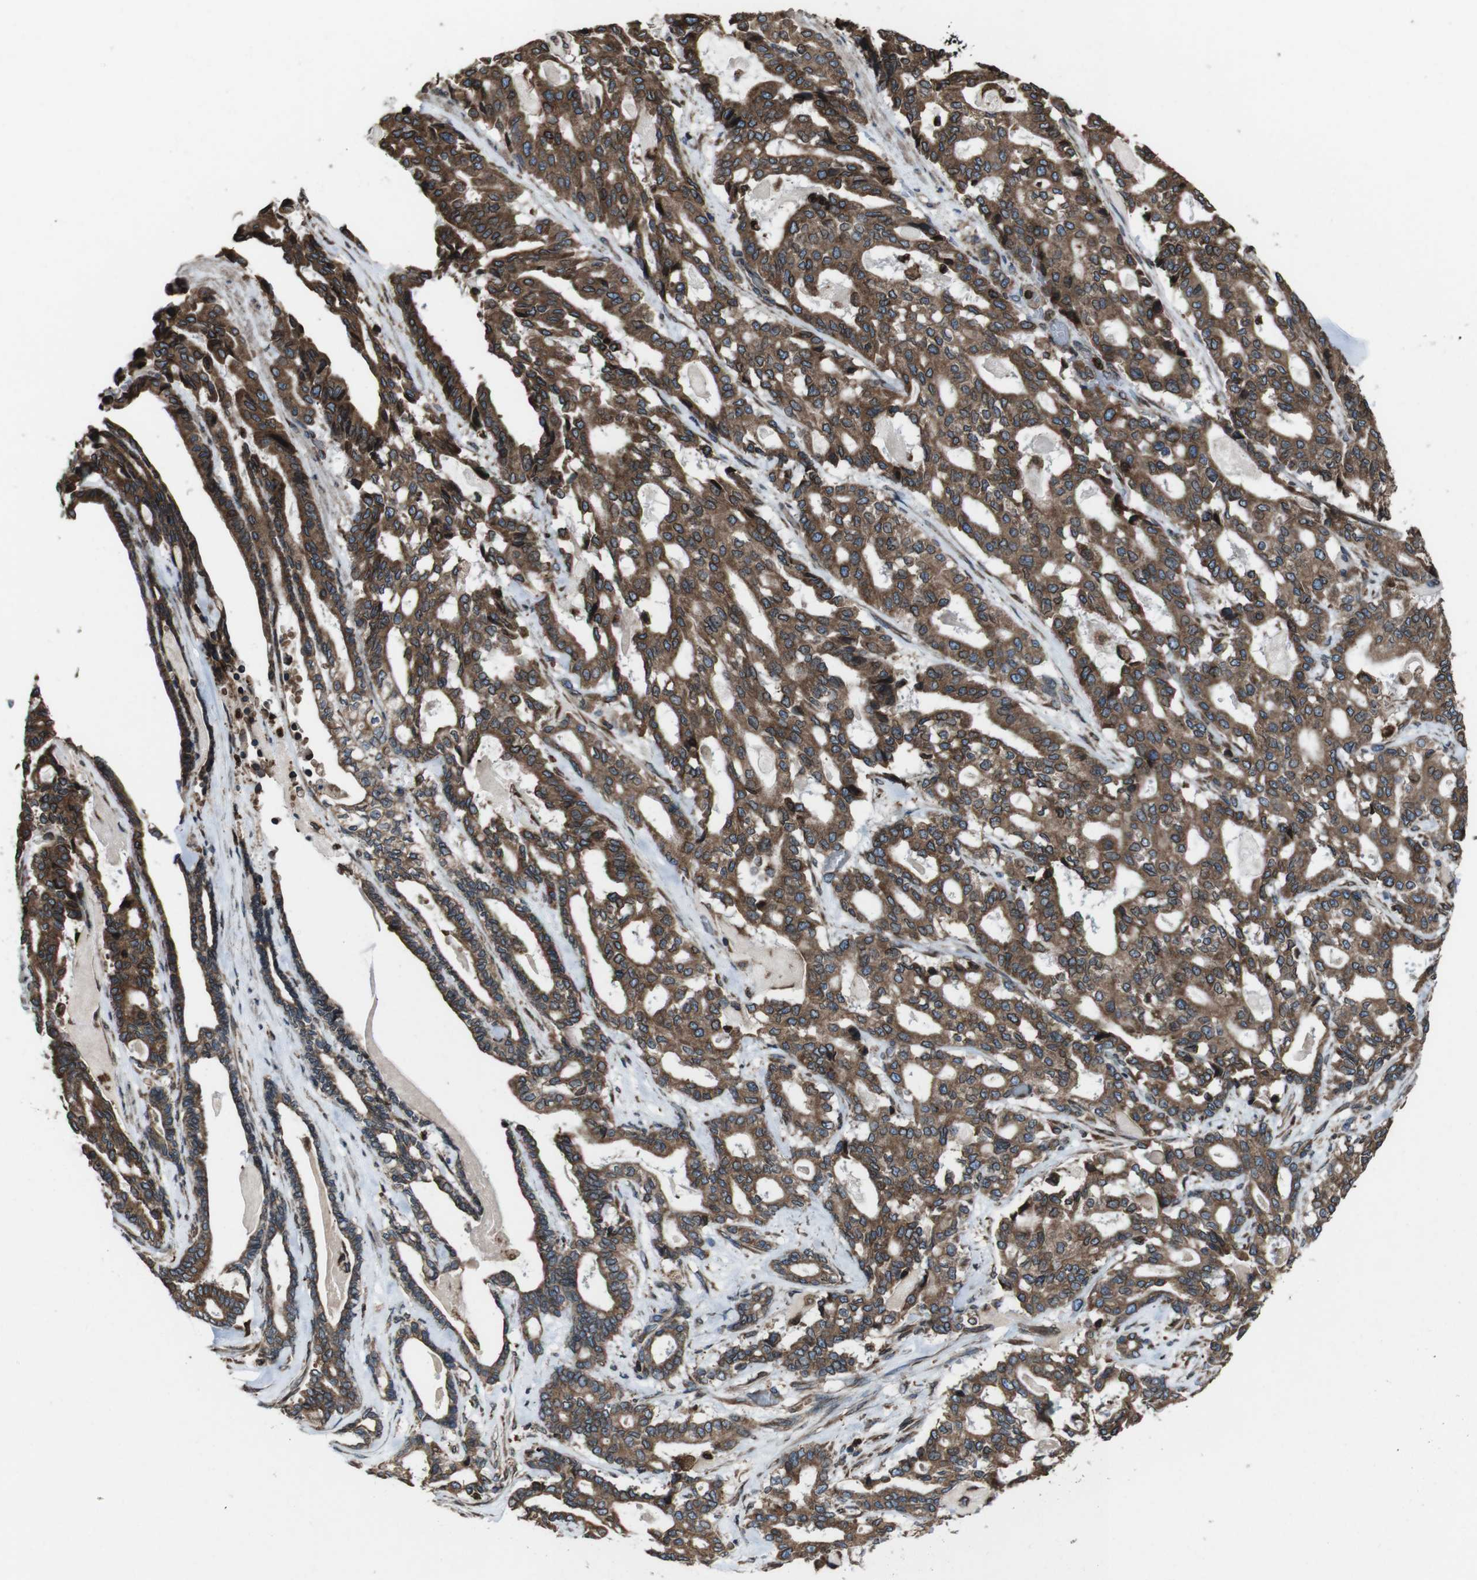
{"staining": {"intensity": "strong", "quantity": ">75%", "location": "cytoplasmic/membranous,nuclear"}, "tissue": "pancreatic cancer", "cell_type": "Tumor cells", "image_type": "cancer", "snomed": [{"axis": "morphology", "description": "Adenocarcinoma, NOS"}, {"axis": "topography", "description": "Pancreas"}], "caption": "The image displays staining of pancreatic cancer, revealing strong cytoplasmic/membranous and nuclear protein staining (brown color) within tumor cells.", "gene": "APMAP", "patient": {"sex": "male", "age": 63}}